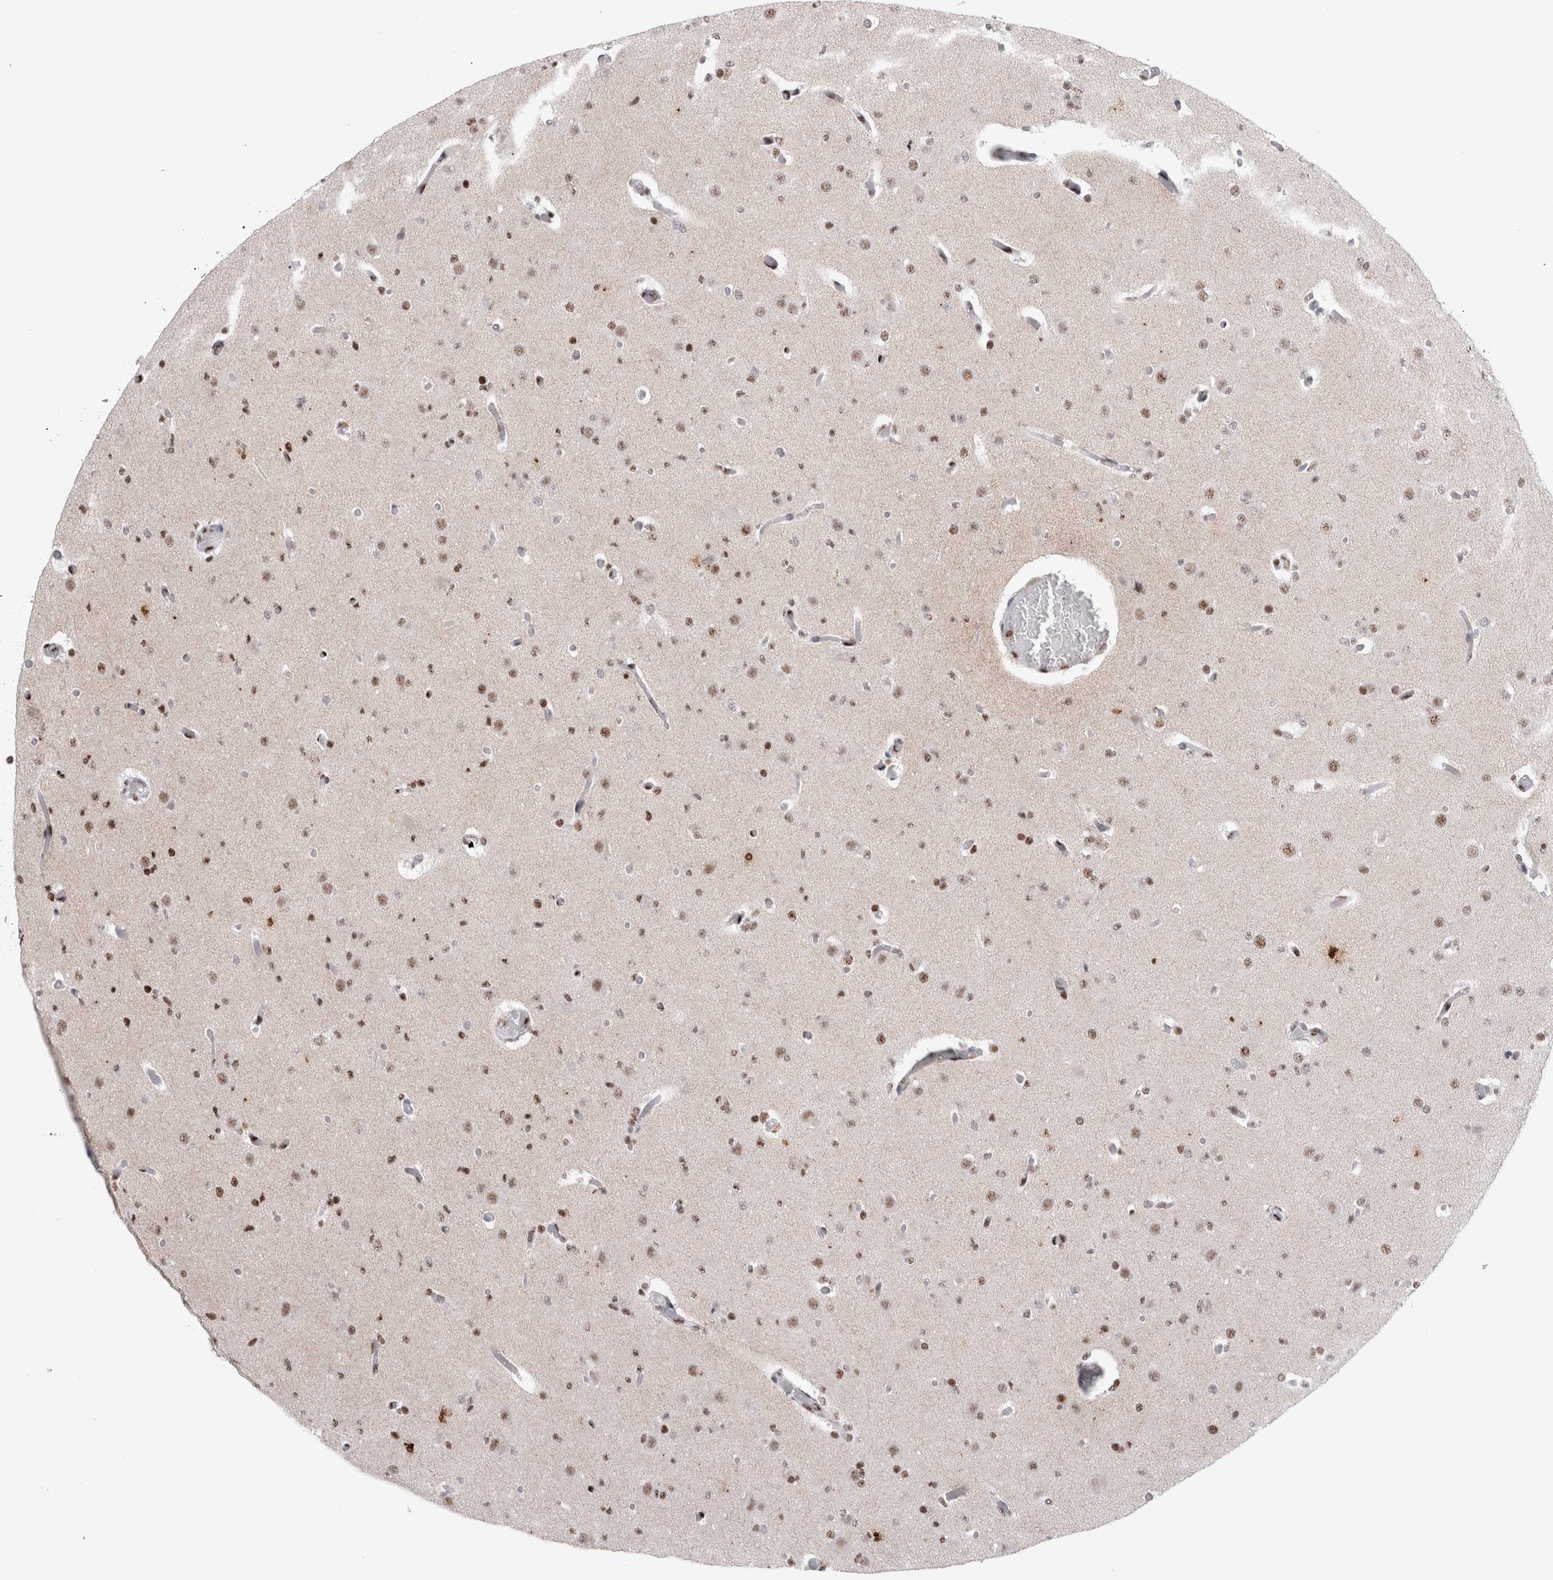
{"staining": {"intensity": "moderate", "quantity": ">75%", "location": "nuclear"}, "tissue": "glioma", "cell_type": "Tumor cells", "image_type": "cancer", "snomed": [{"axis": "morphology", "description": "Glioma, malignant, Low grade"}, {"axis": "topography", "description": "Brain"}], "caption": "High-power microscopy captured an IHC photomicrograph of glioma, revealing moderate nuclear positivity in about >75% of tumor cells.", "gene": "RBM6", "patient": {"sex": "female", "age": 22}}